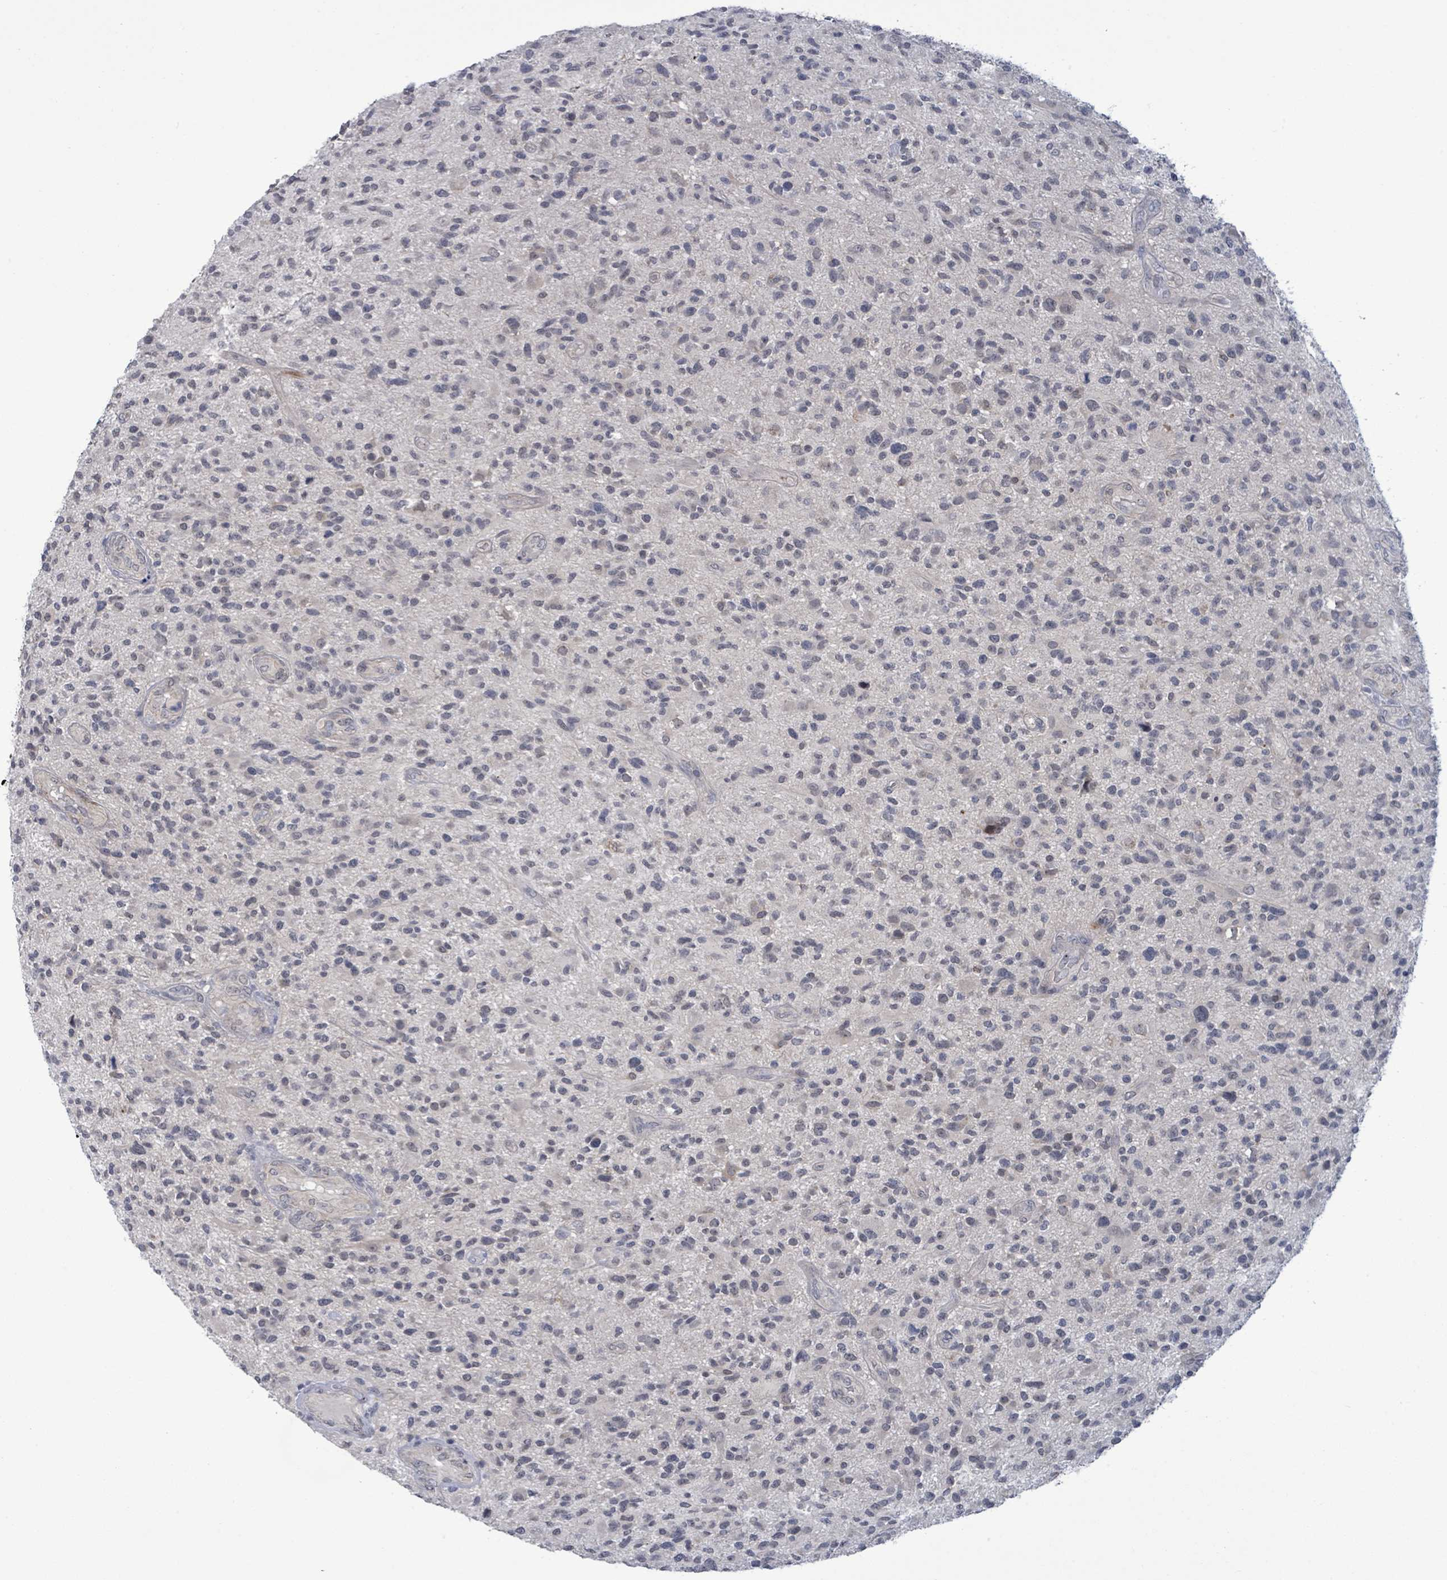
{"staining": {"intensity": "negative", "quantity": "none", "location": "none"}, "tissue": "glioma", "cell_type": "Tumor cells", "image_type": "cancer", "snomed": [{"axis": "morphology", "description": "Glioma, malignant, High grade"}, {"axis": "topography", "description": "Brain"}], "caption": "Immunohistochemical staining of human high-grade glioma (malignant) shows no significant positivity in tumor cells.", "gene": "AMMECR1", "patient": {"sex": "male", "age": 47}}